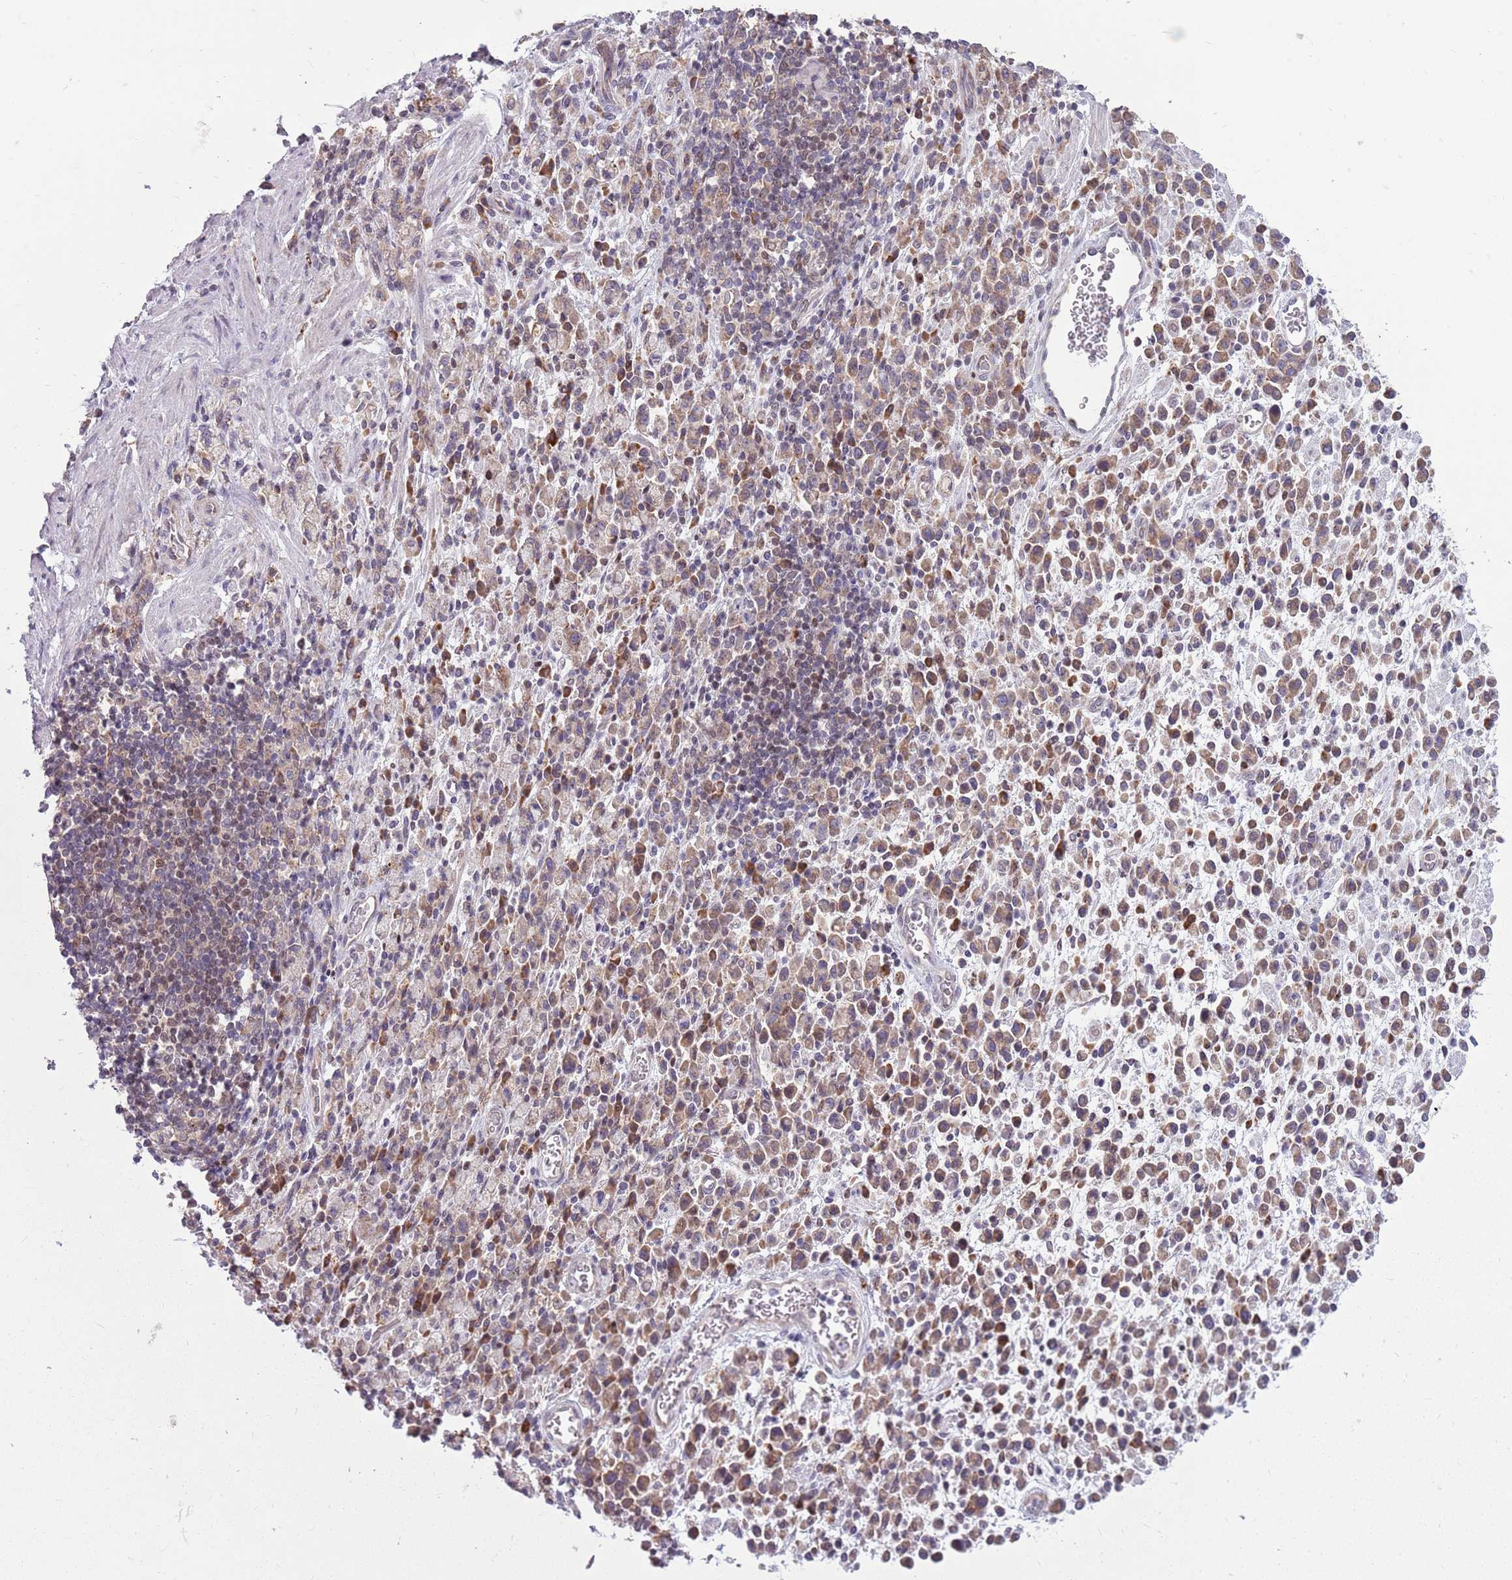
{"staining": {"intensity": "moderate", "quantity": ">75%", "location": "cytoplasmic/membranous"}, "tissue": "stomach cancer", "cell_type": "Tumor cells", "image_type": "cancer", "snomed": [{"axis": "morphology", "description": "Adenocarcinoma, NOS"}, {"axis": "topography", "description": "Stomach"}], "caption": "Stomach cancer (adenocarcinoma) tissue reveals moderate cytoplasmic/membranous expression in approximately >75% of tumor cells, visualized by immunohistochemistry.", "gene": "PPP1R27", "patient": {"sex": "male", "age": 77}}